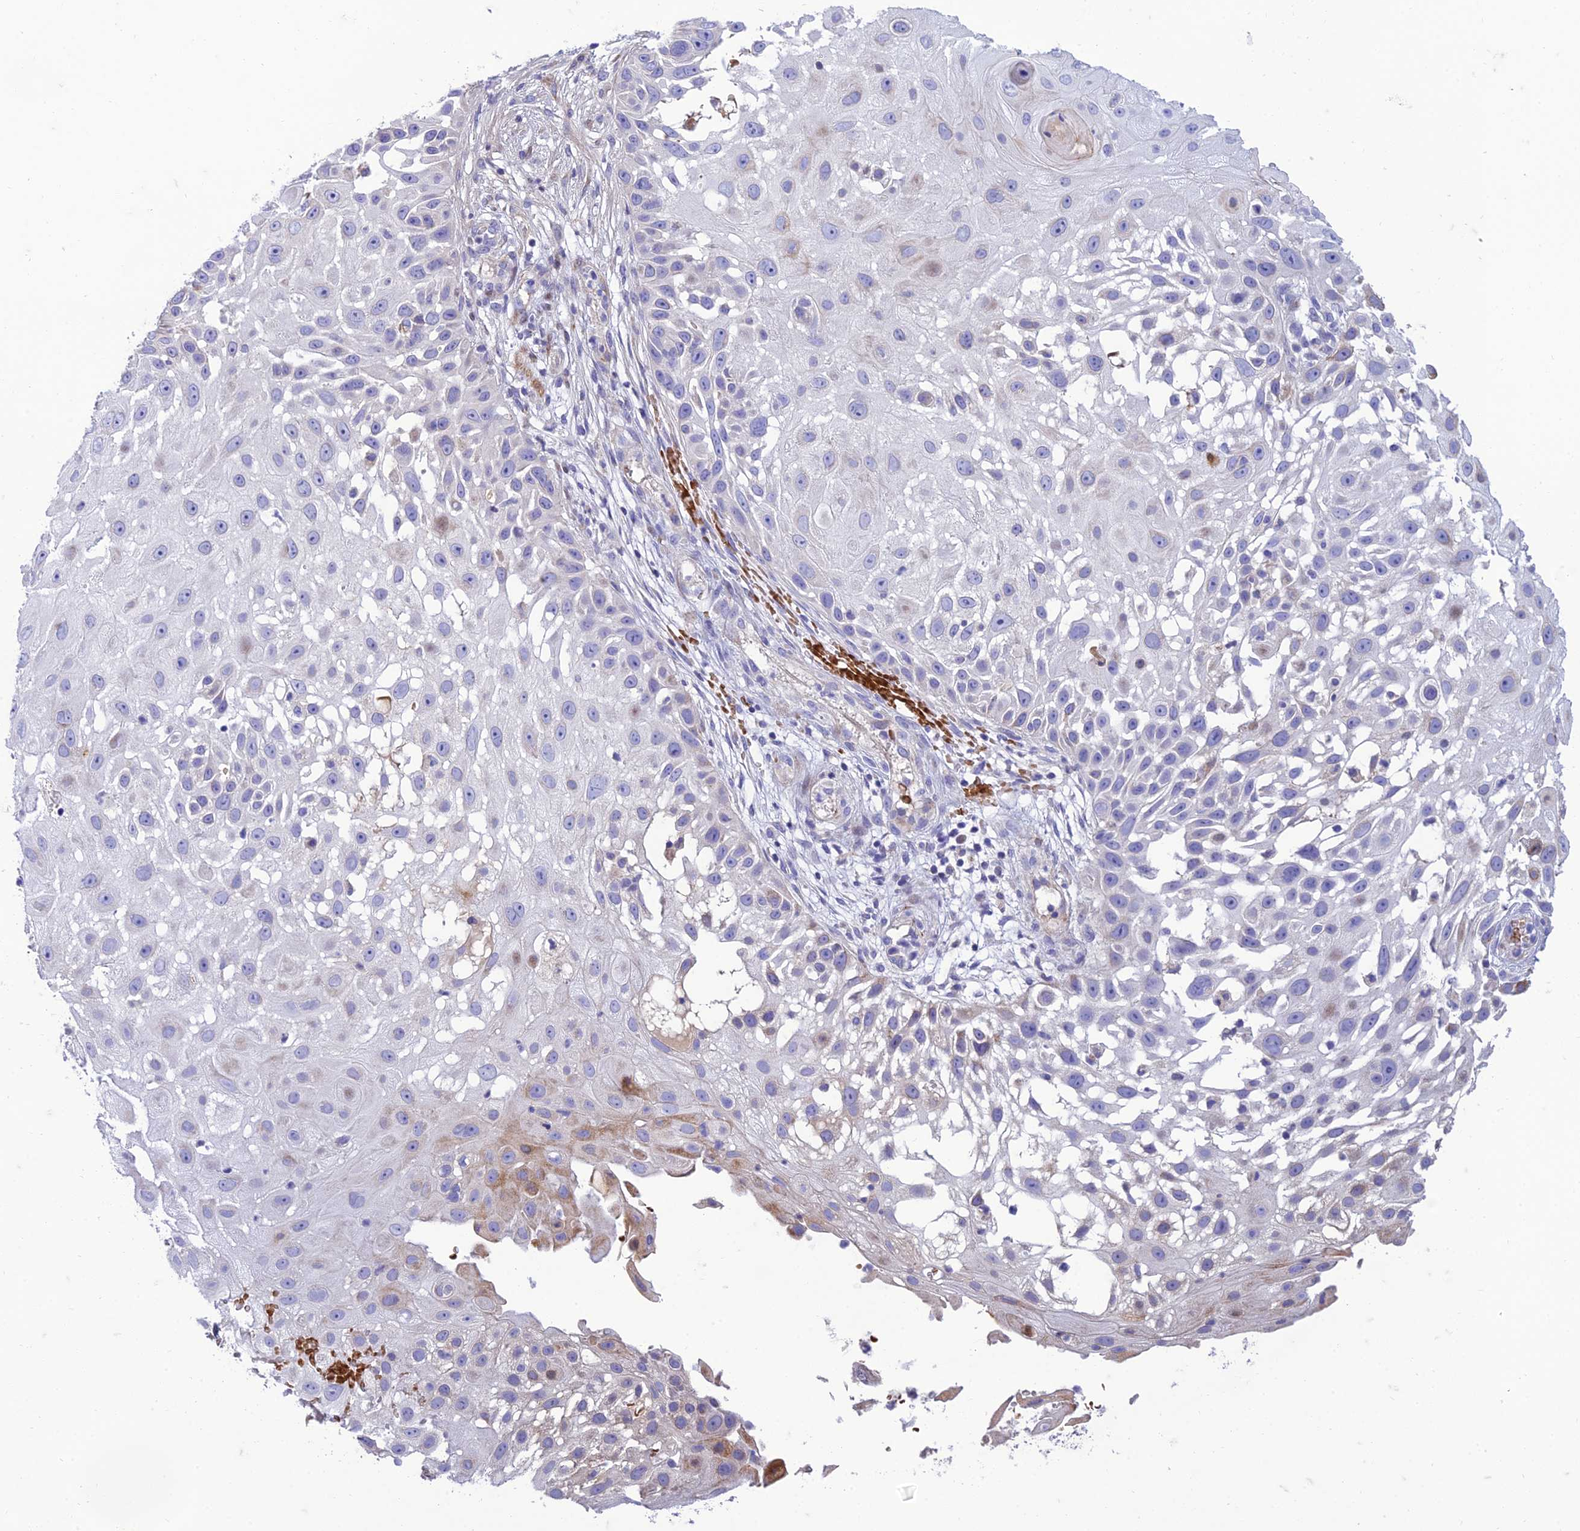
{"staining": {"intensity": "negative", "quantity": "none", "location": "none"}, "tissue": "skin cancer", "cell_type": "Tumor cells", "image_type": "cancer", "snomed": [{"axis": "morphology", "description": "Squamous cell carcinoma, NOS"}, {"axis": "topography", "description": "Skin"}], "caption": "An immunohistochemistry histopathology image of skin squamous cell carcinoma is shown. There is no staining in tumor cells of skin squamous cell carcinoma.", "gene": "SEL1L3", "patient": {"sex": "female", "age": 44}}